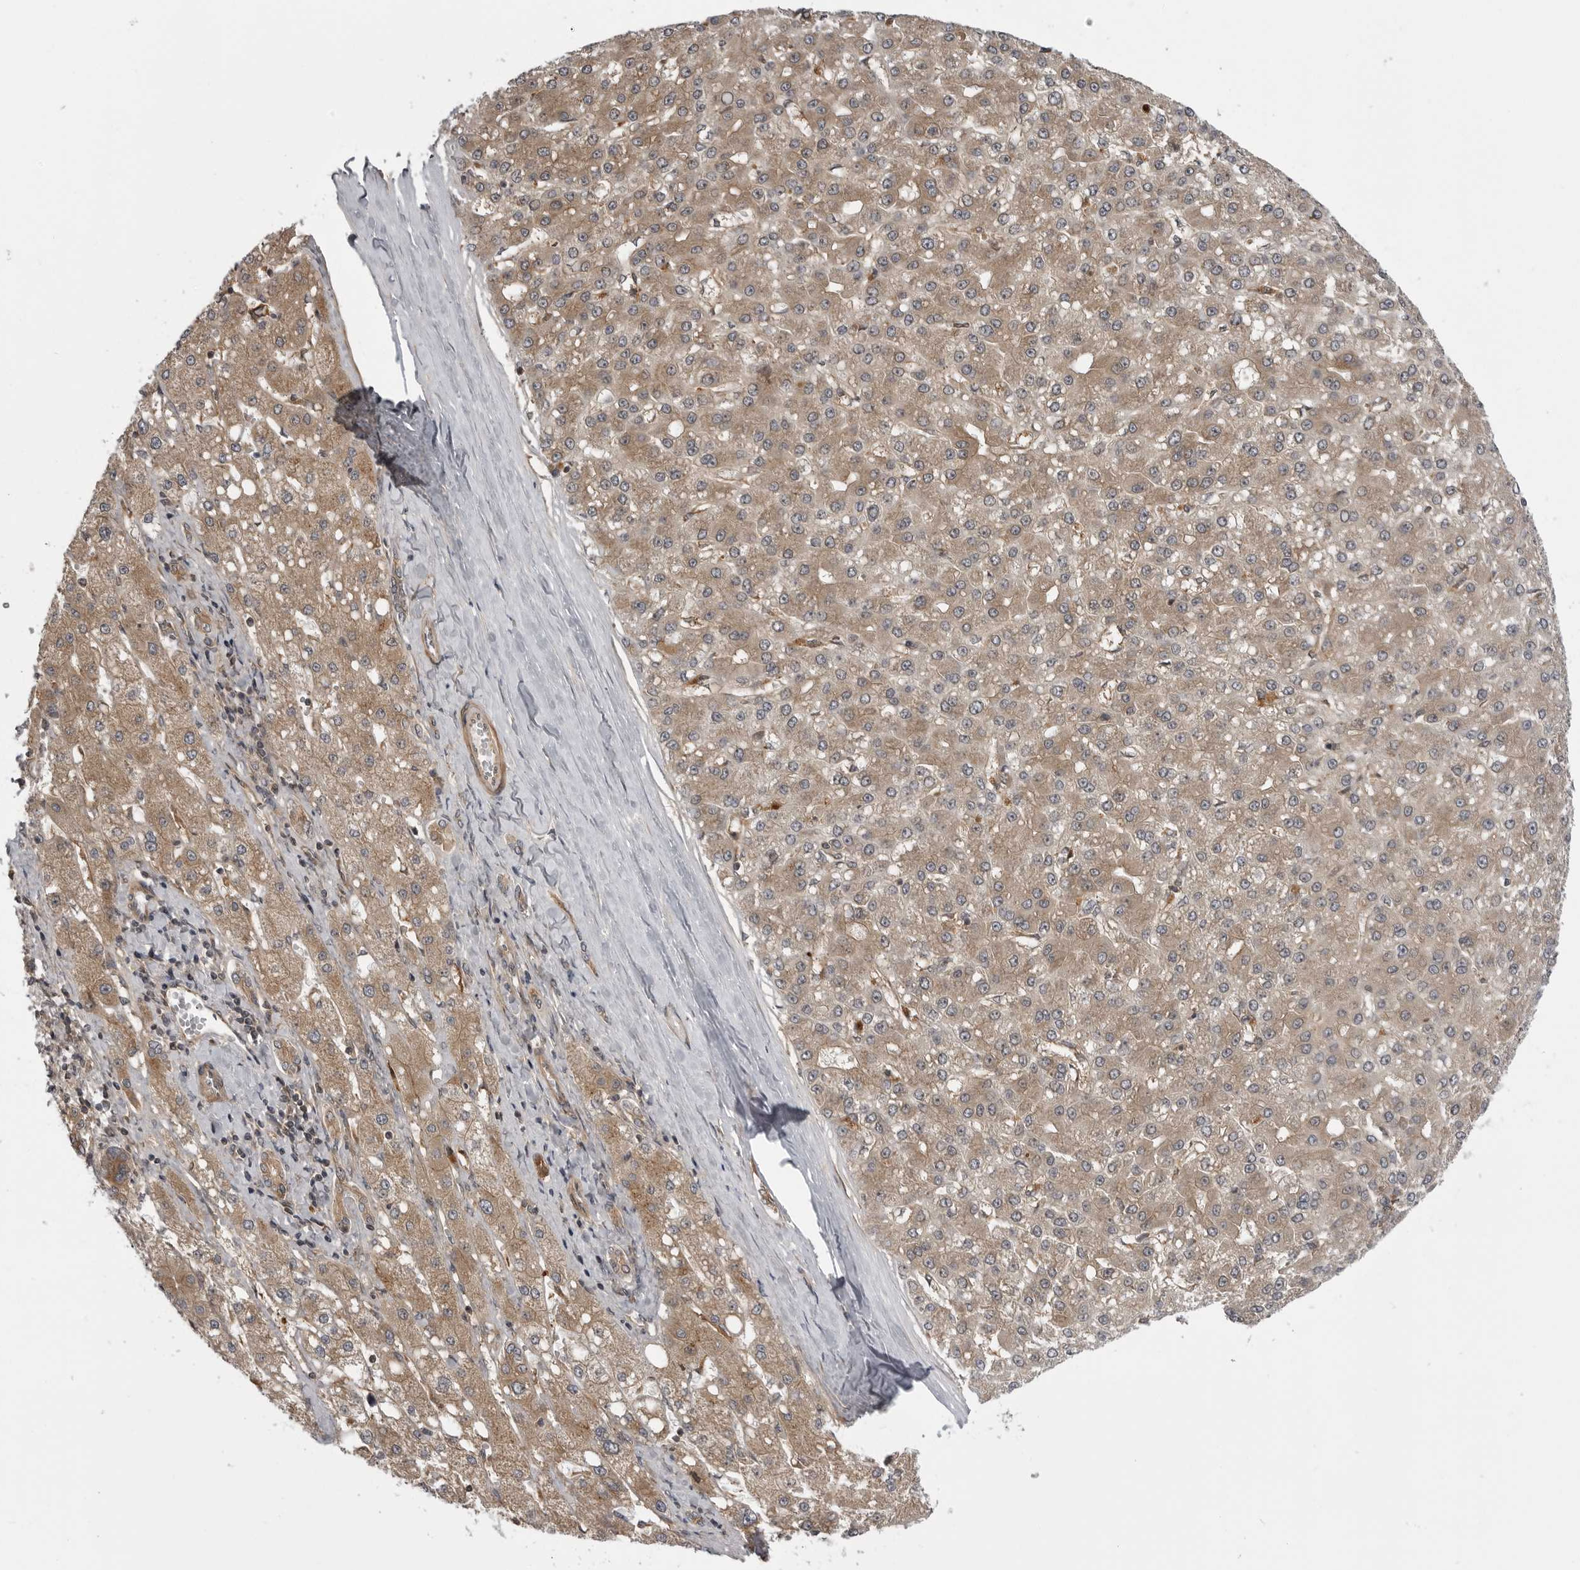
{"staining": {"intensity": "moderate", "quantity": ">75%", "location": "cytoplasmic/membranous"}, "tissue": "liver cancer", "cell_type": "Tumor cells", "image_type": "cancer", "snomed": [{"axis": "morphology", "description": "Carcinoma, Hepatocellular, NOS"}, {"axis": "topography", "description": "Liver"}], "caption": "Liver hepatocellular carcinoma stained for a protein (brown) demonstrates moderate cytoplasmic/membranous positive positivity in about >75% of tumor cells.", "gene": "LRRC45", "patient": {"sex": "male", "age": 67}}